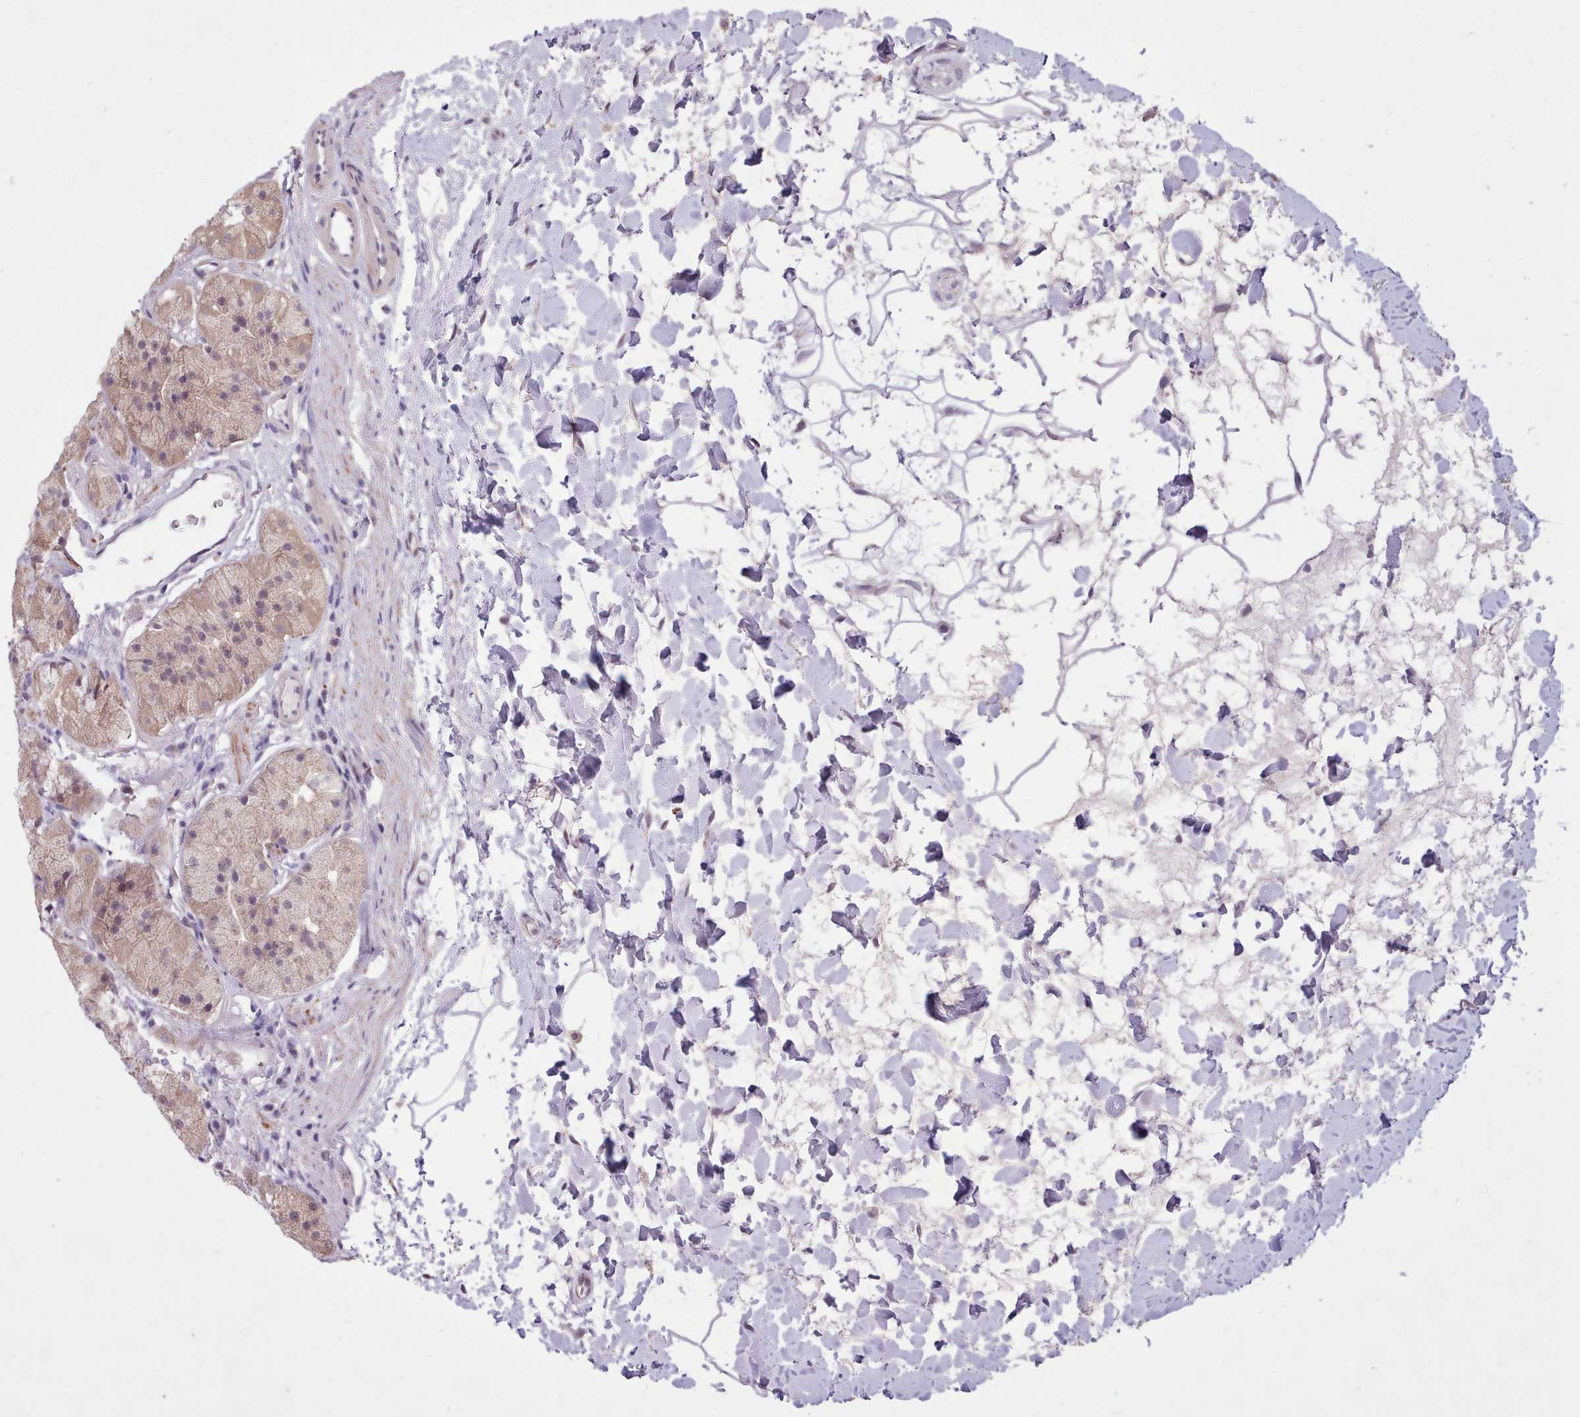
{"staining": {"intensity": "weak", "quantity": "25%-75%", "location": "cytoplasmic/membranous,nuclear"}, "tissue": "stomach", "cell_type": "Glandular cells", "image_type": "normal", "snomed": [{"axis": "morphology", "description": "Normal tissue, NOS"}, {"axis": "topography", "description": "Stomach"}], "caption": "Immunohistochemistry histopathology image of benign stomach: human stomach stained using immunohistochemistry (IHC) exhibits low levels of weak protein expression localized specifically in the cytoplasmic/membranous,nuclear of glandular cells, appearing as a cytoplasmic/membranous,nuclear brown color.", "gene": "ZNF607", "patient": {"sex": "male", "age": 57}}